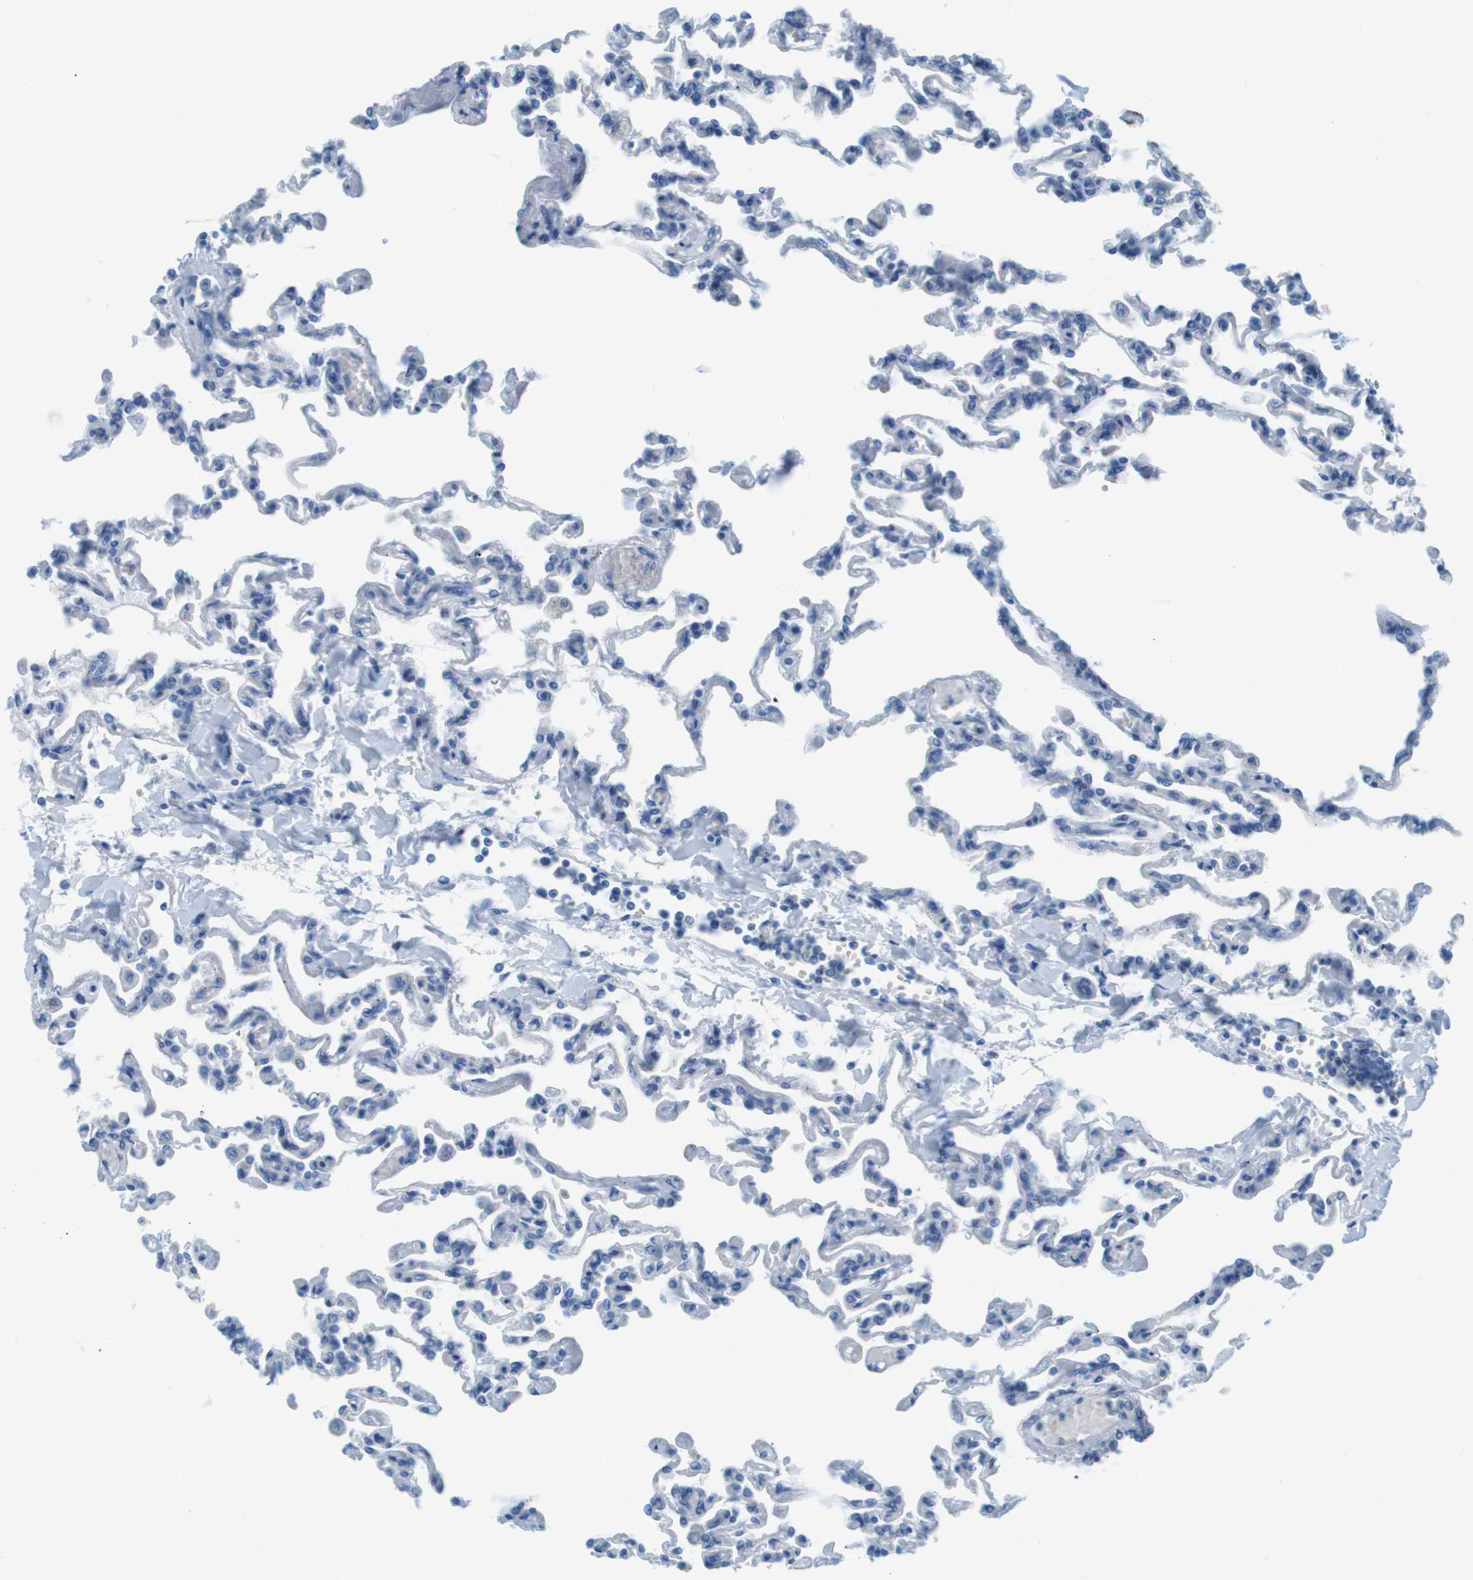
{"staining": {"intensity": "negative", "quantity": "none", "location": "none"}, "tissue": "lung", "cell_type": "Alveolar cells", "image_type": "normal", "snomed": [{"axis": "morphology", "description": "Normal tissue, NOS"}, {"axis": "topography", "description": "Lung"}], "caption": "This is an immunohistochemistry (IHC) histopathology image of unremarkable human lung. There is no staining in alveolar cells.", "gene": "CDHR2", "patient": {"sex": "male", "age": 21}}